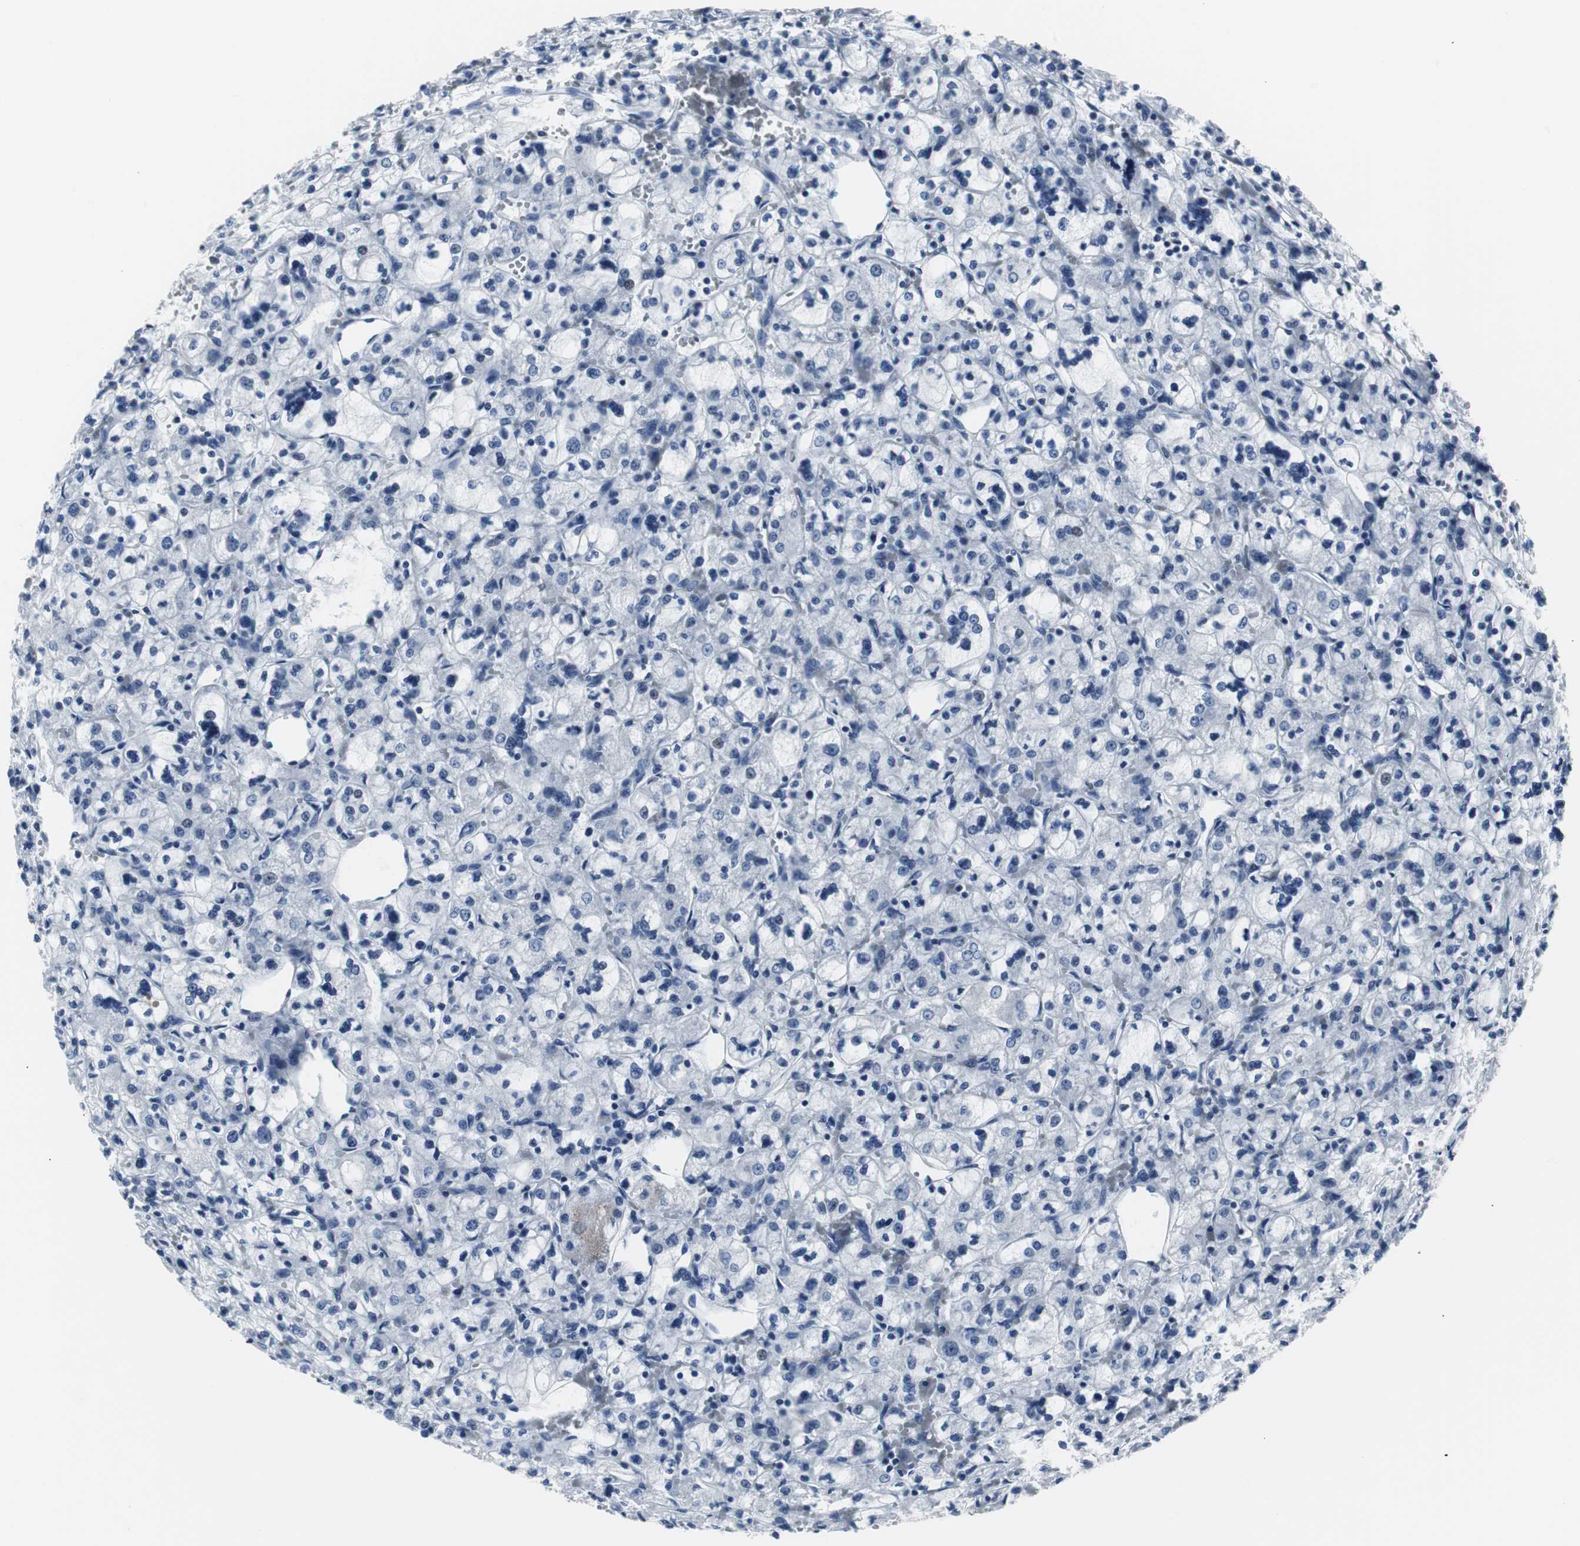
{"staining": {"intensity": "negative", "quantity": "none", "location": "none"}, "tissue": "renal cancer", "cell_type": "Tumor cells", "image_type": "cancer", "snomed": [{"axis": "morphology", "description": "Adenocarcinoma, NOS"}, {"axis": "topography", "description": "Kidney"}], "caption": "This is a micrograph of immunohistochemistry staining of renal cancer, which shows no staining in tumor cells.", "gene": "DOK1", "patient": {"sex": "female", "age": 83}}